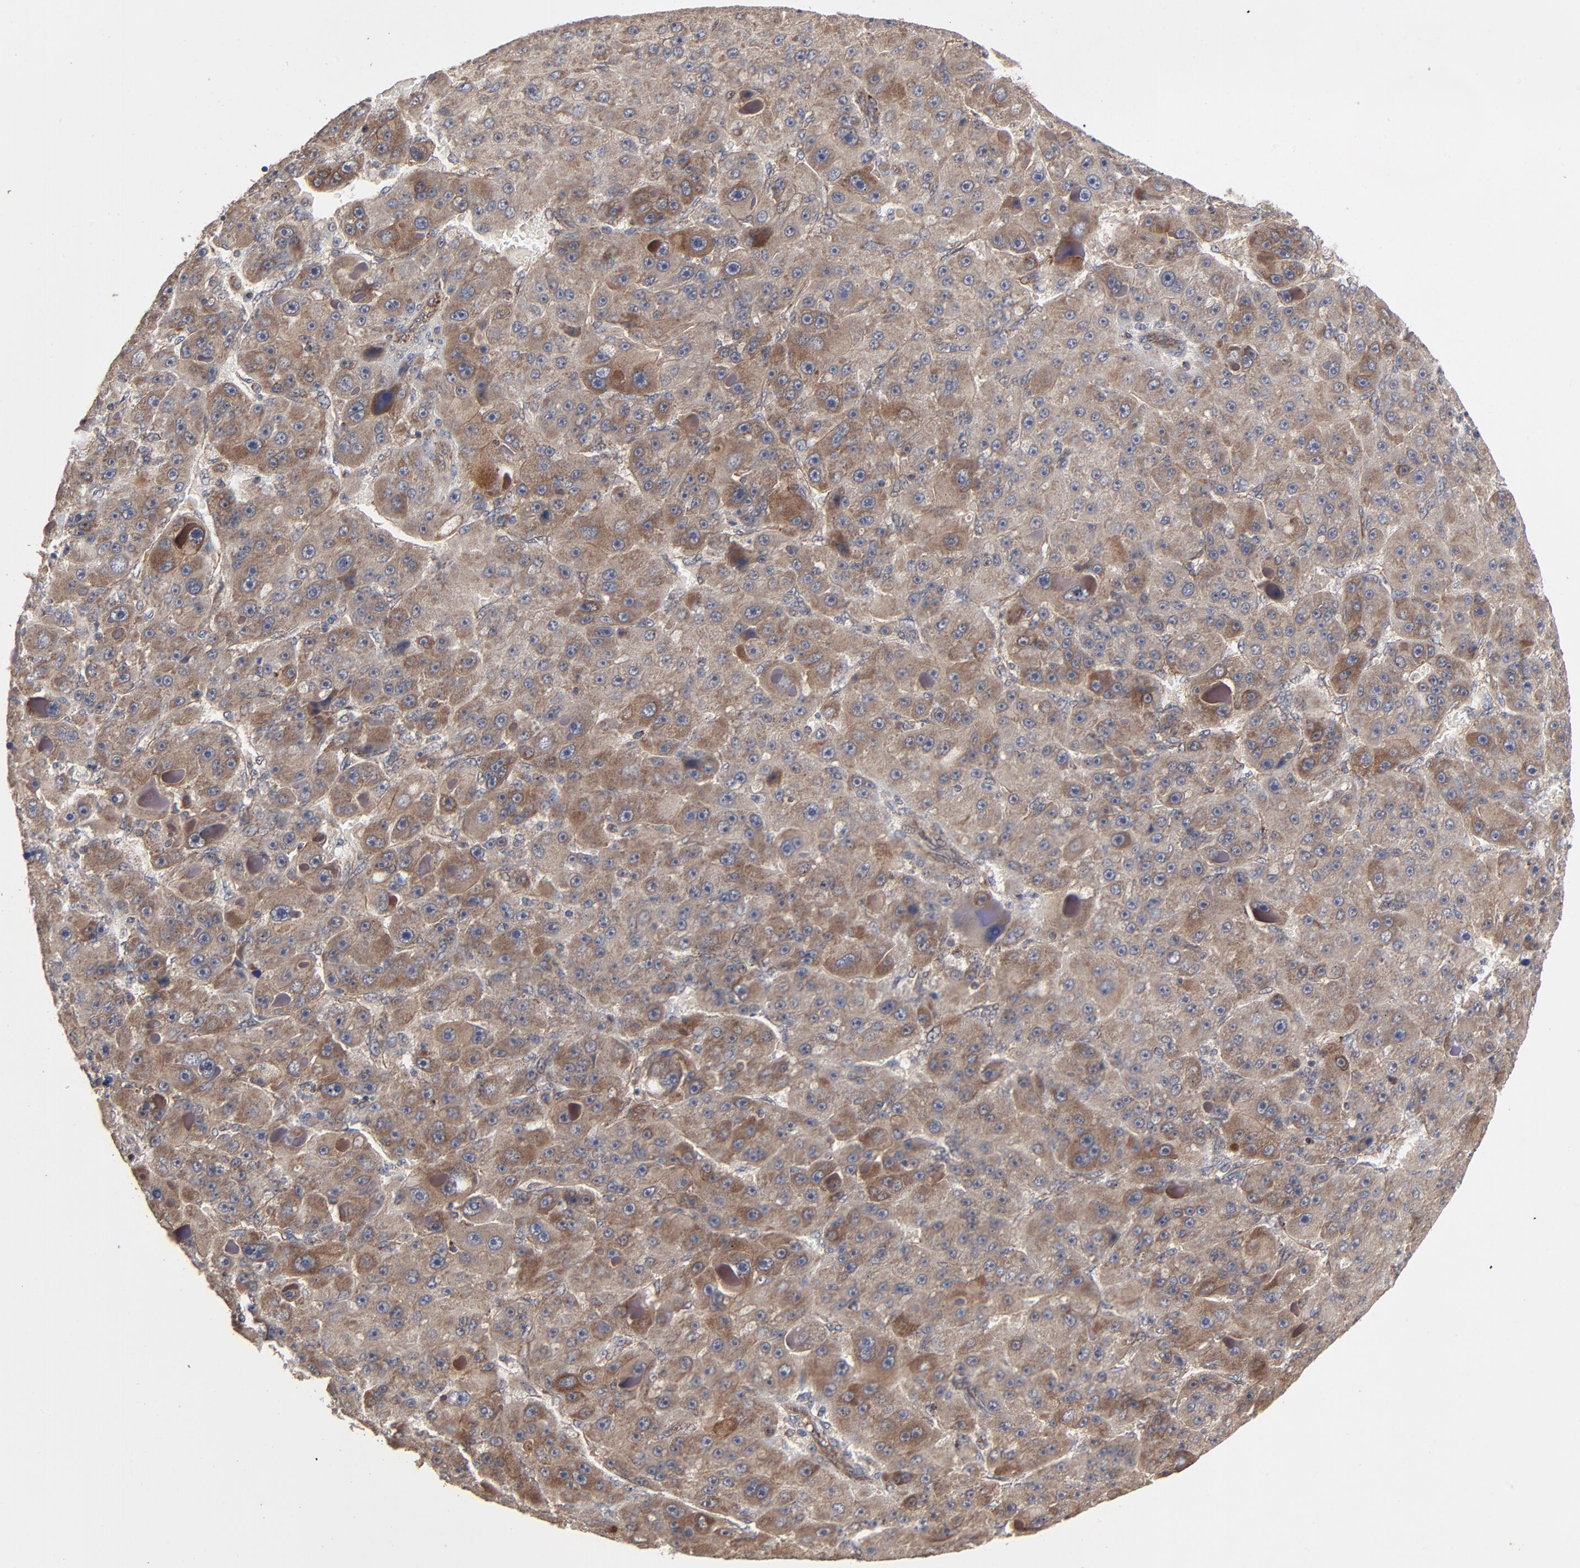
{"staining": {"intensity": "moderate", "quantity": ">75%", "location": "cytoplasmic/membranous"}, "tissue": "liver cancer", "cell_type": "Tumor cells", "image_type": "cancer", "snomed": [{"axis": "morphology", "description": "Carcinoma, Hepatocellular, NOS"}, {"axis": "topography", "description": "Liver"}], "caption": "Protein positivity by IHC exhibits moderate cytoplasmic/membranous expression in about >75% of tumor cells in hepatocellular carcinoma (liver).", "gene": "ABLIM3", "patient": {"sex": "male", "age": 76}}